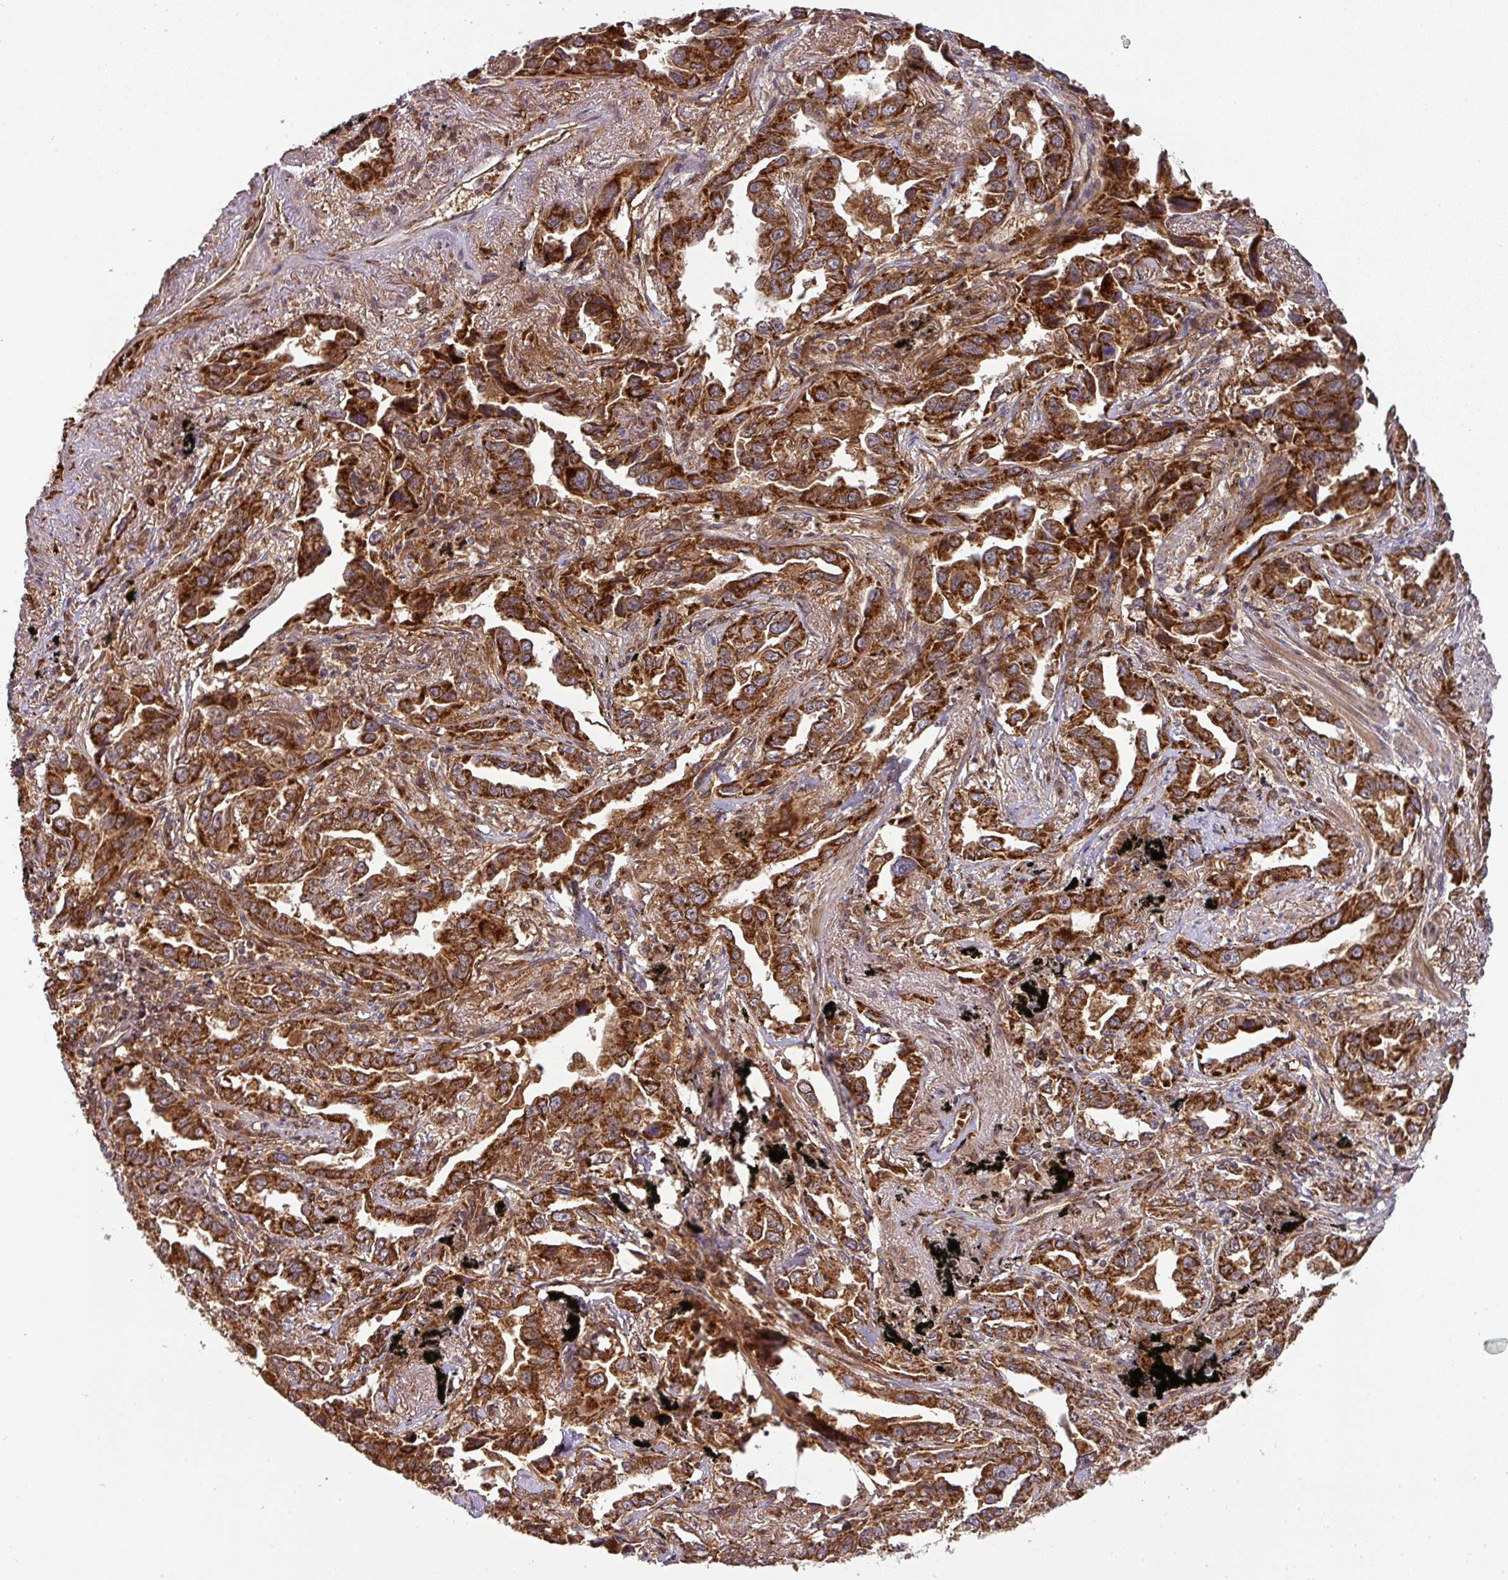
{"staining": {"intensity": "strong", "quantity": ">75%", "location": "cytoplasmic/membranous"}, "tissue": "lung cancer", "cell_type": "Tumor cells", "image_type": "cancer", "snomed": [{"axis": "morphology", "description": "Adenocarcinoma, NOS"}, {"axis": "topography", "description": "Lung"}], "caption": "Lung cancer (adenocarcinoma) stained with a protein marker demonstrates strong staining in tumor cells.", "gene": "MALSU1", "patient": {"sex": "male", "age": 67}}